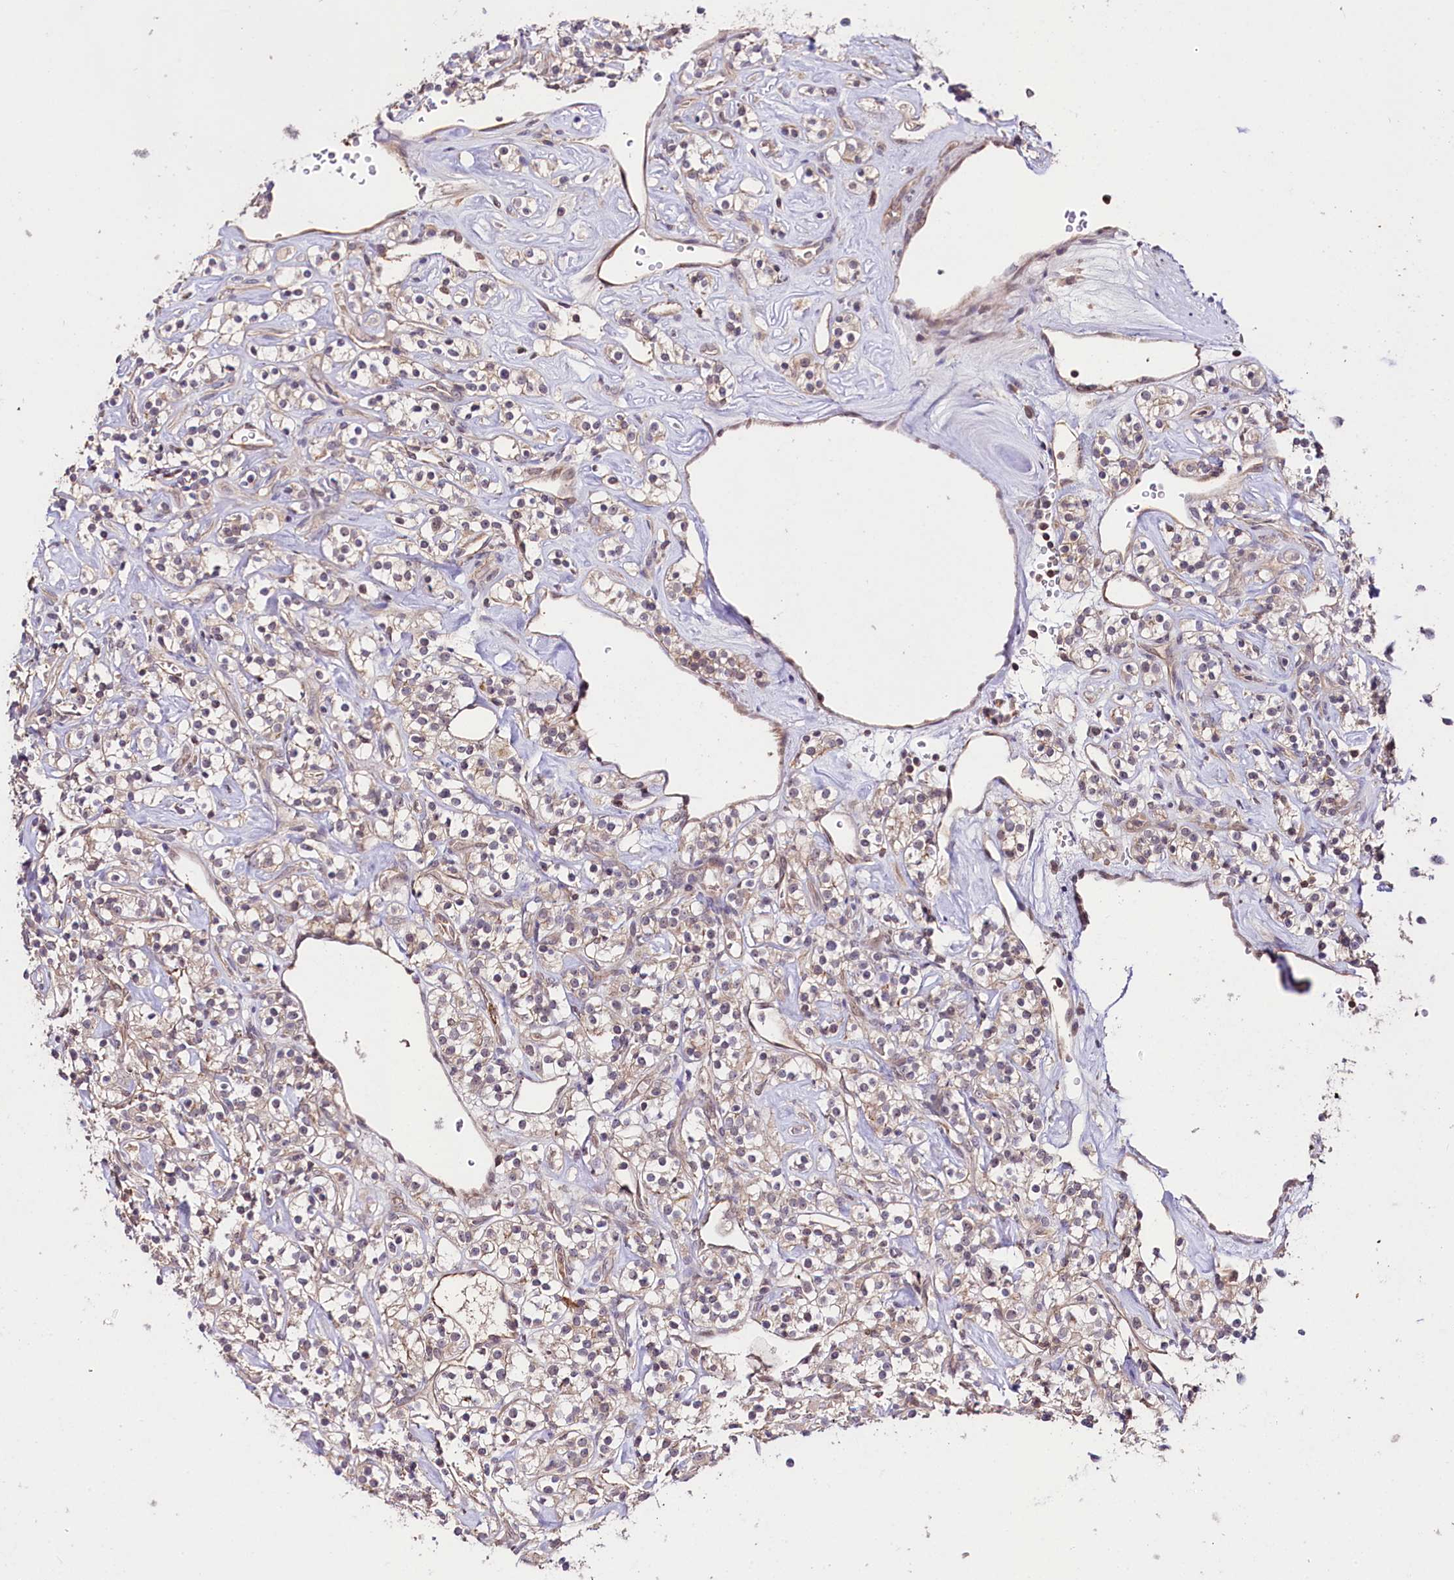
{"staining": {"intensity": "weak", "quantity": "<25%", "location": "cytoplasmic/membranous"}, "tissue": "renal cancer", "cell_type": "Tumor cells", "image_type": "cancer", "snomed": [{"axis": "morphology", "description": "Adenocarcinoma, NOS"}, {"axis": "topography", "description": "Kidney"}], "caption": "High power microscopy photomicrograph of an immunohistochemistry micrograph of renal cancer (adenocarcinoma), revealing no significant positivity in tumor cells.", "gene": "TAFAZZIN", "patient": {"sex": "male", "age": 77}}